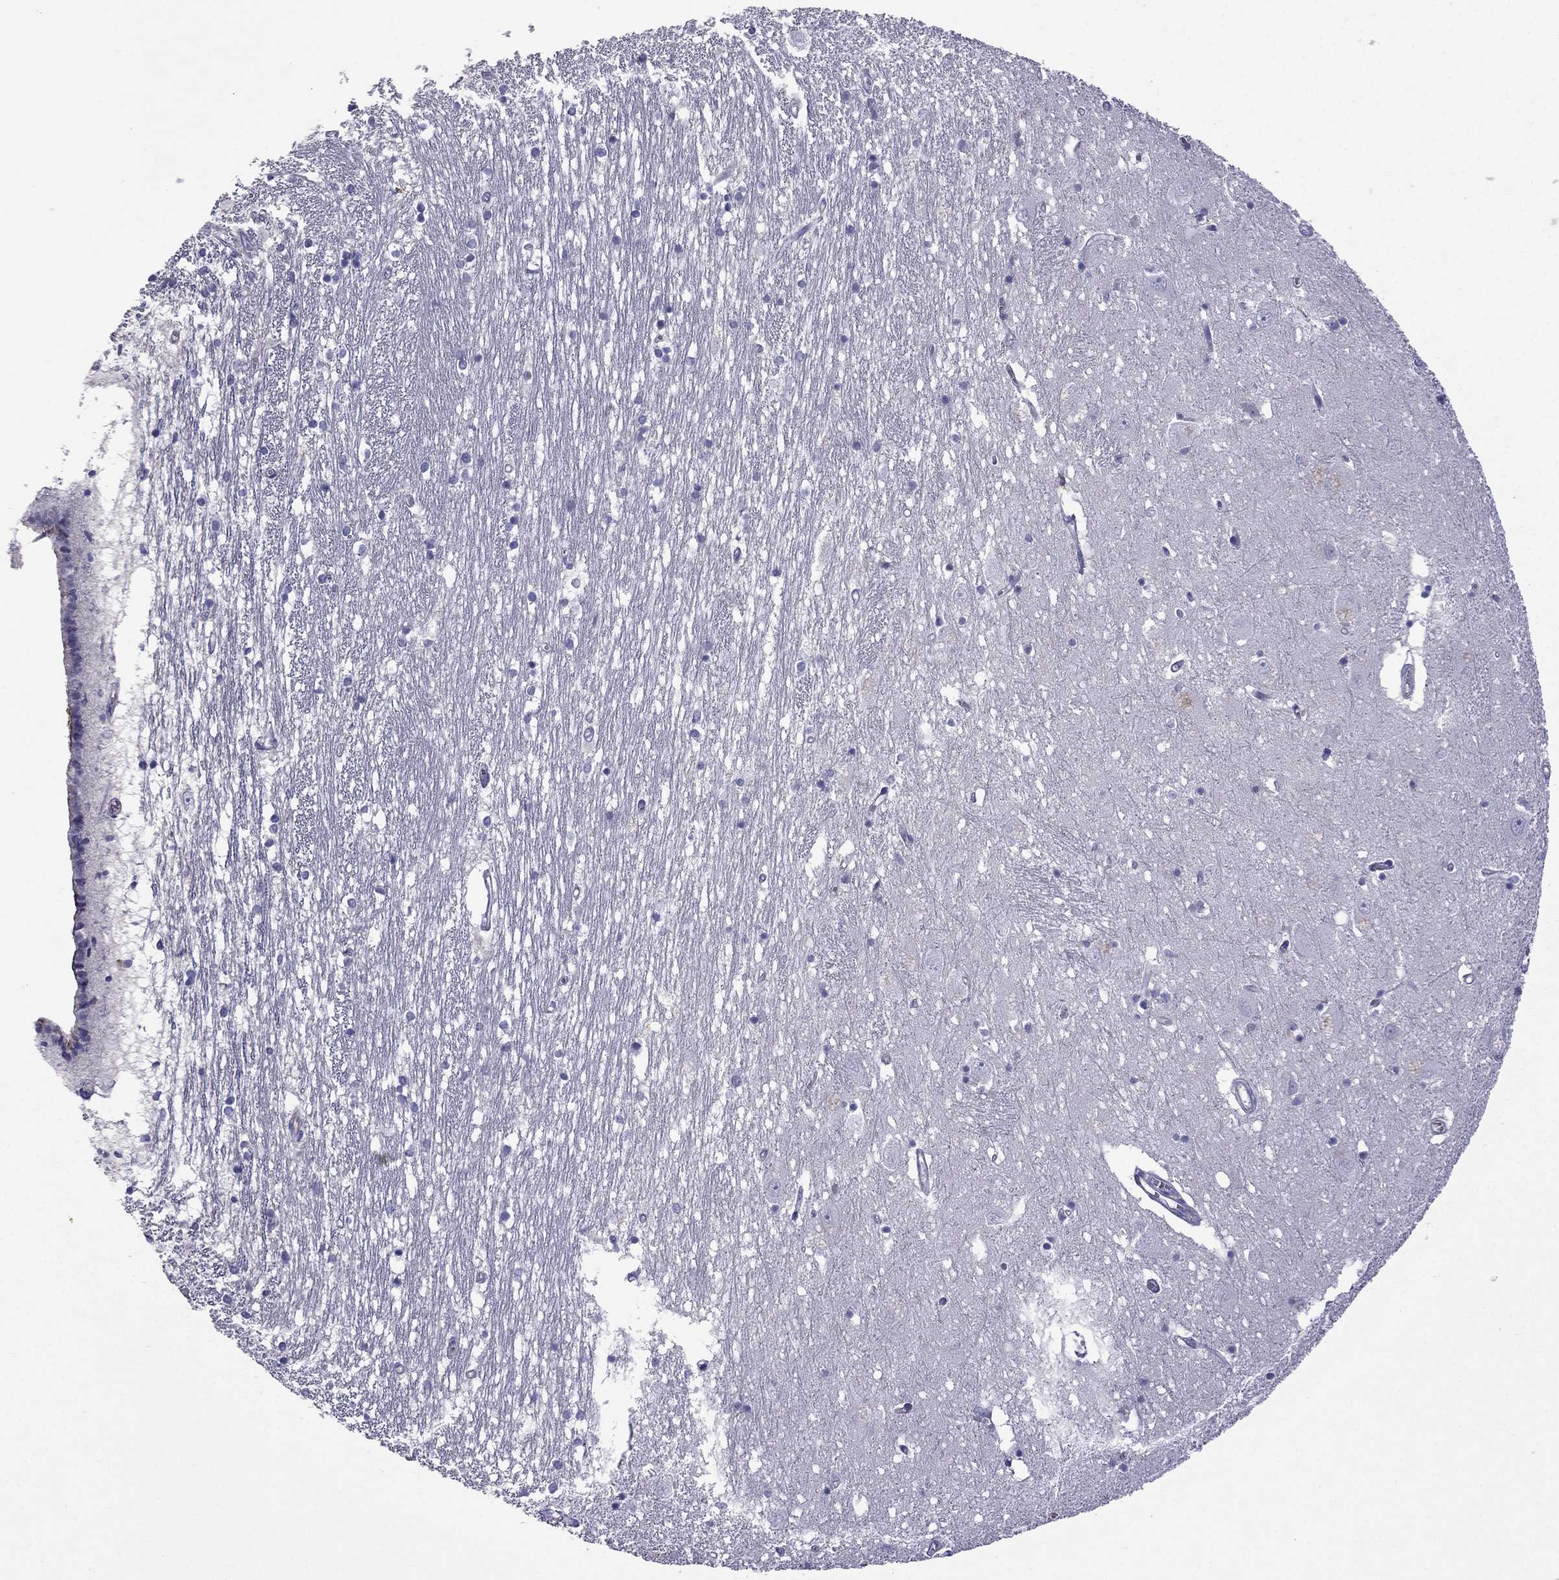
{"staining": {"intensity": "moderate", "quantity": "<25%", "location": "cytoplasmic/membranous"}, "tissue": "caudate", "cell_type": "Glial cells", "image_type": "normal", "snomed": [{"axis": "morphology", "description": "Normal tissue, NOS"}, {"axis": "topography", "description": "Lateral ventricle wall"}], "caption": "An IHC image of normal tissue is shown. Protein staining in brown highlights moderate cytoplasmic/membranous positivity in caudate within glial cells.", "gene": "STOML3", "patient": {"sex": "female", "age": 71}}